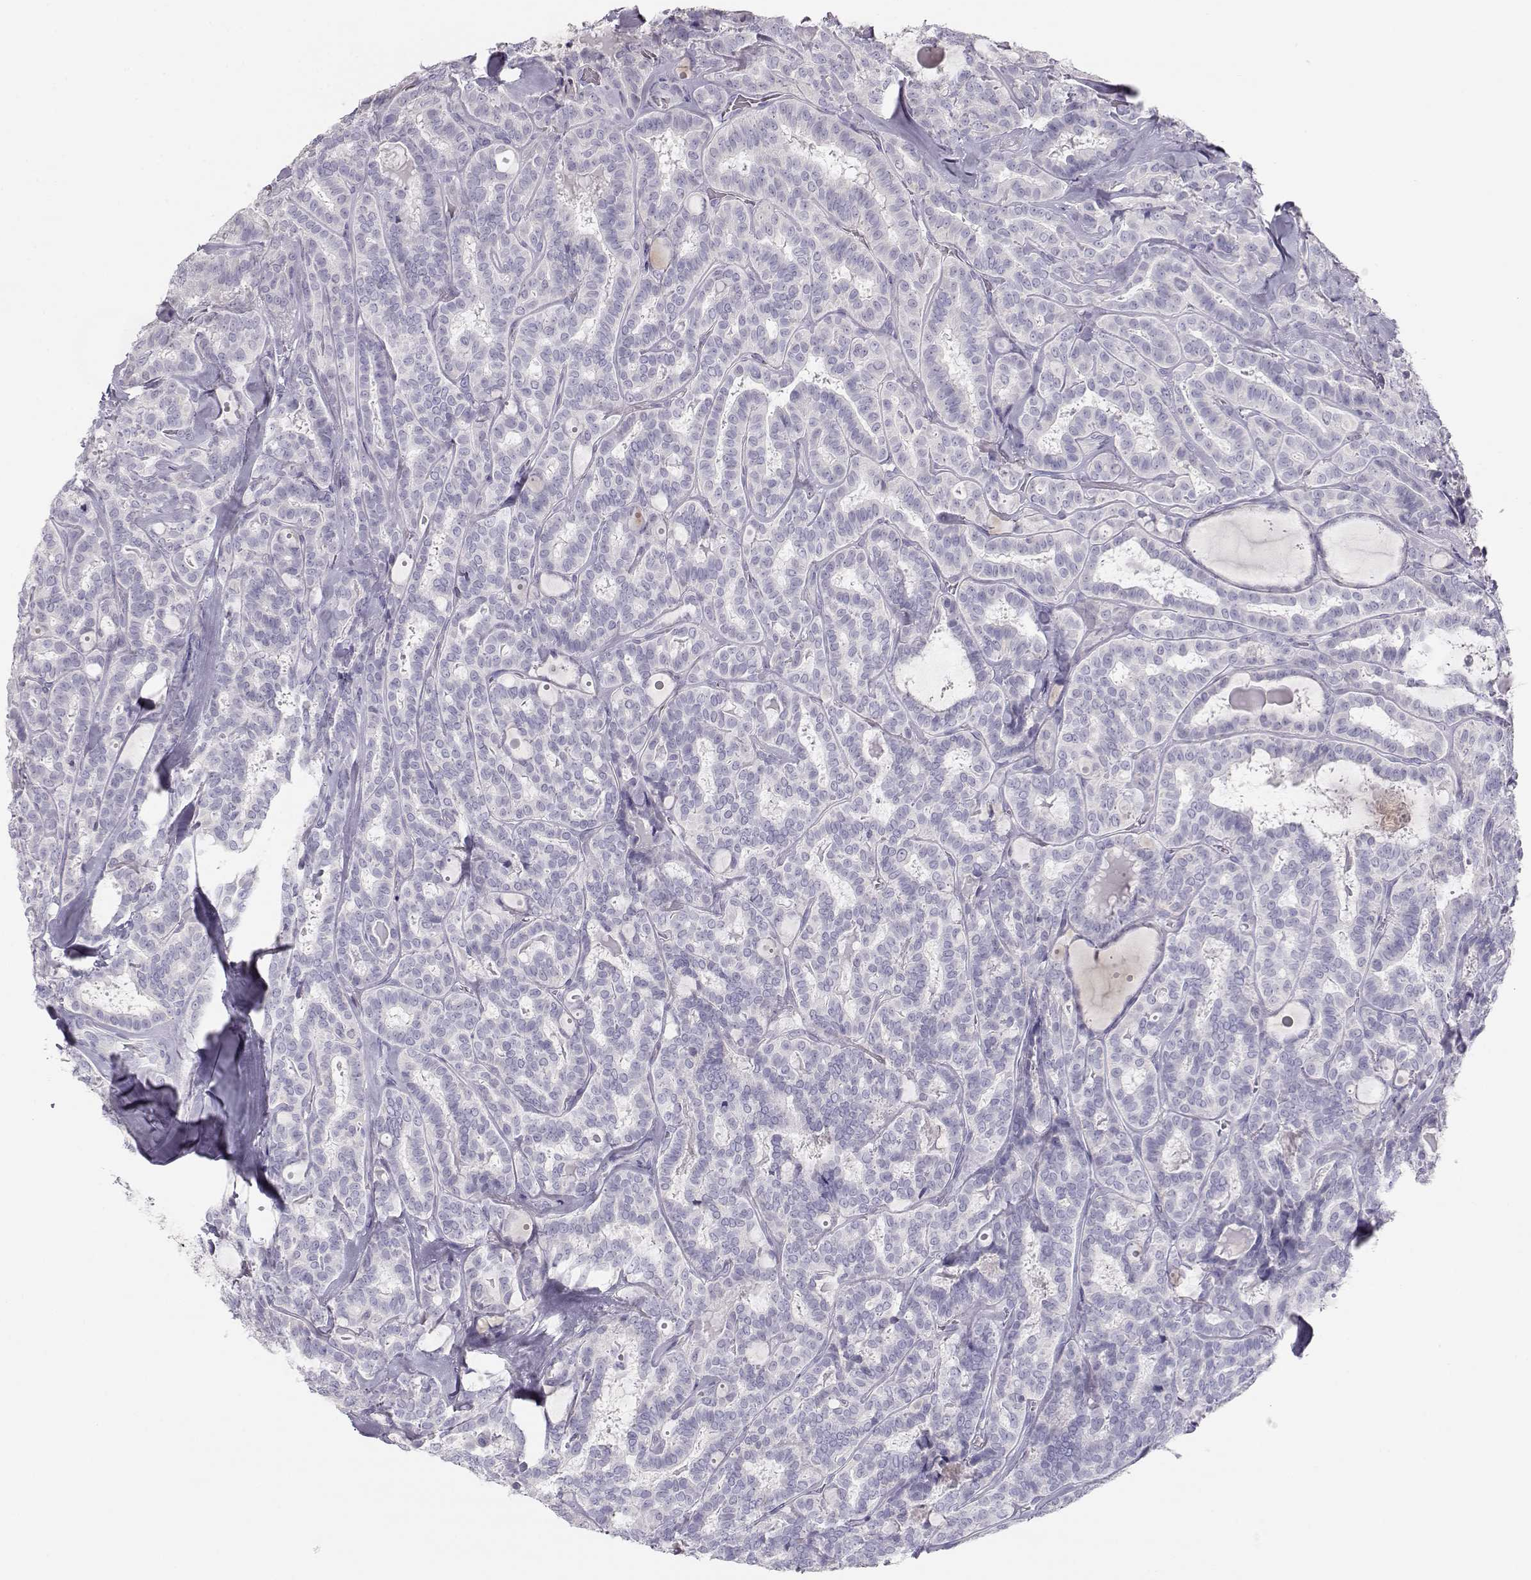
{"staining": {"intensity": "negative", "quantity": "none", "location": "none"}, "tissue": "thyroid cancer", "cell_type": "Tumor cells", "image_type": "cancer", "snomed": [{"axis": "morphology", "description": "Papillary adenocarcinoma, NOS"}, {"axis": "topography", "description": "Thyroid gland"}], "caption": "The image displays no staining of tumor cells in thyroid cancer (papillary adenocarcinoma).", "gene": "LEPR", "patient": {"sex": "female", "age": 39}}